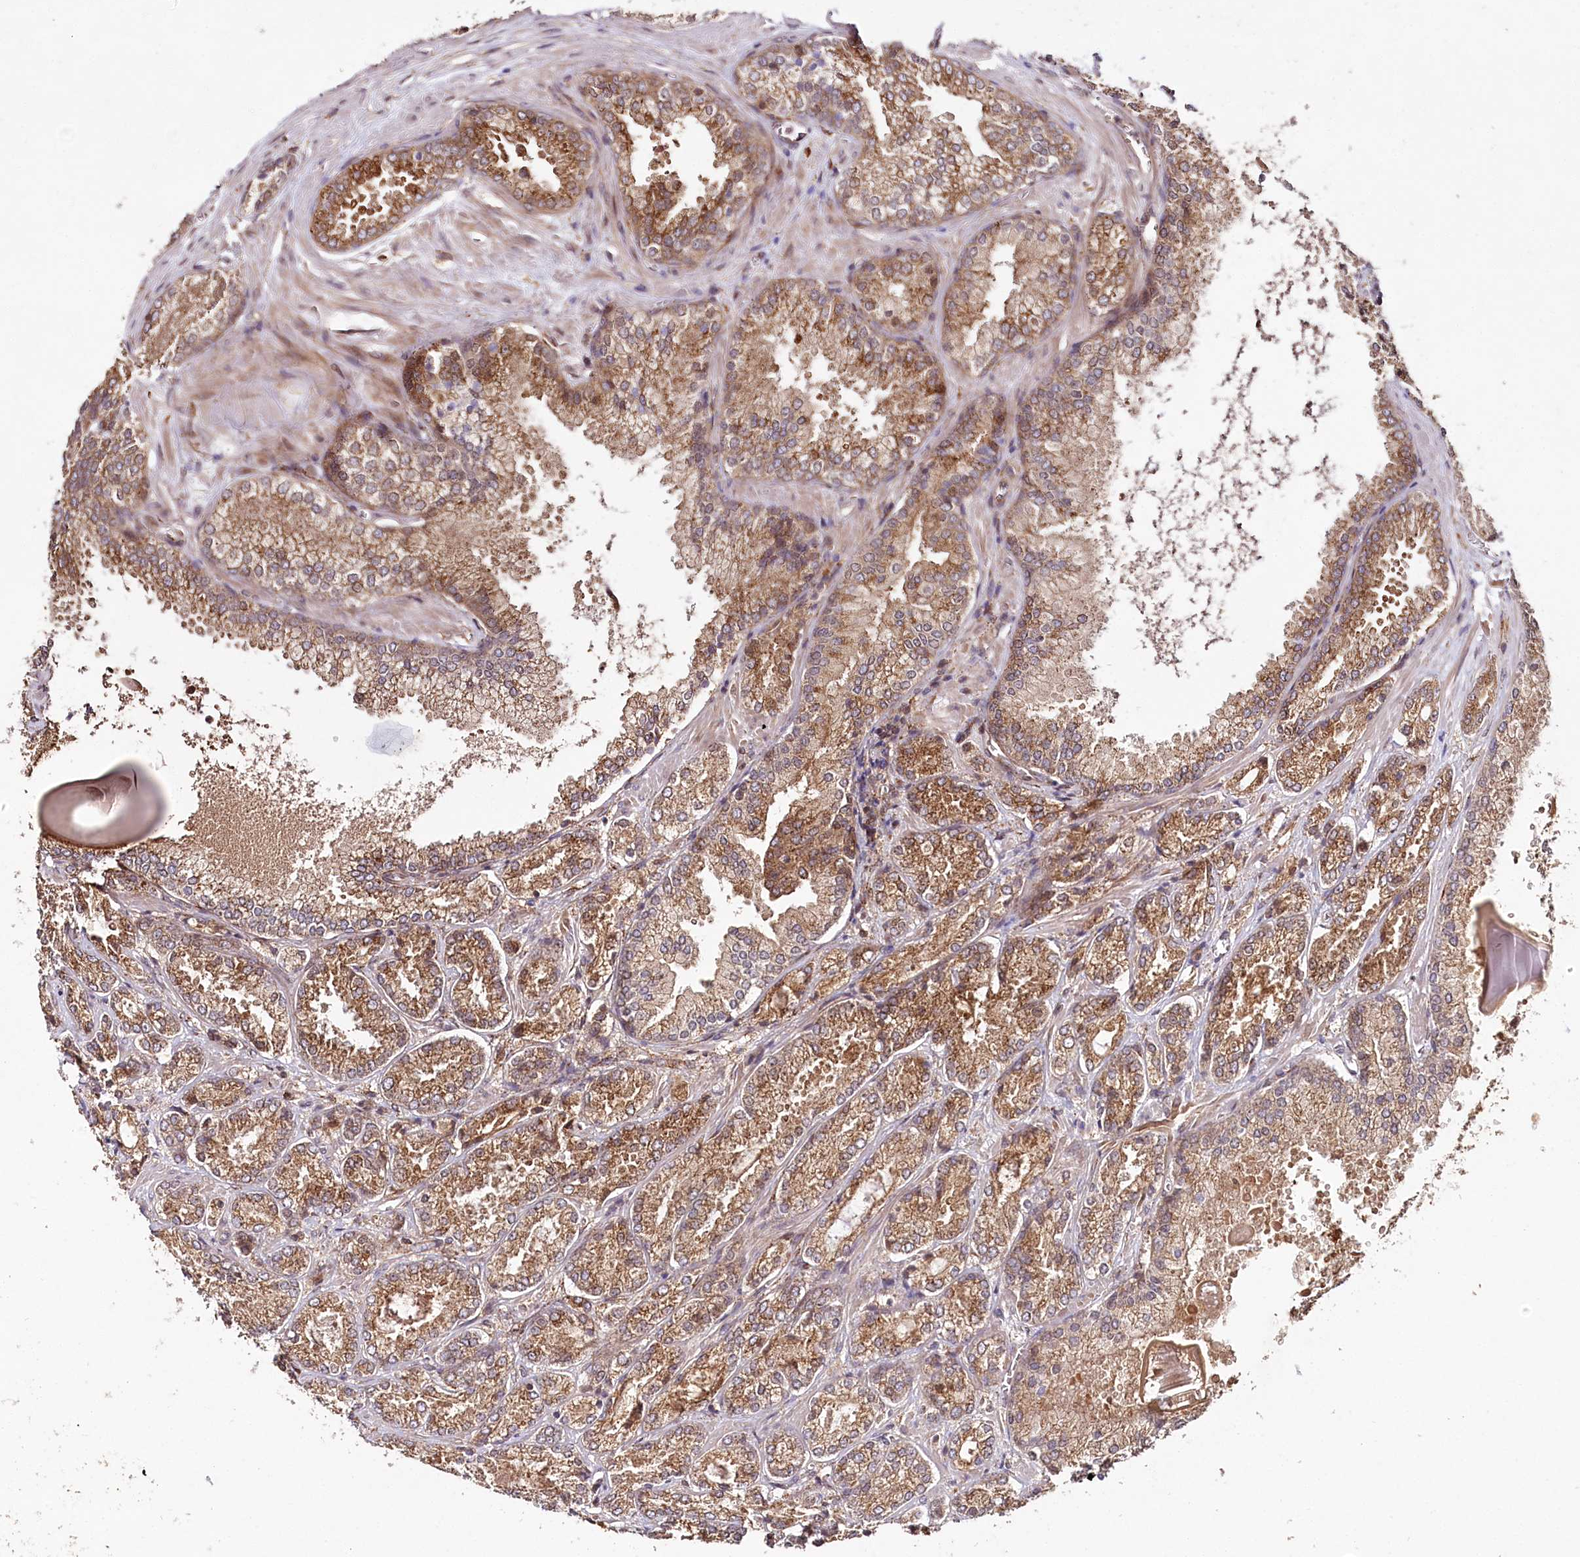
{"staining": {"intensity": "moderate", "quantity": ">75%", "location": "cytoplasmic/membranous"}, "tissue": "prostate cancer", "cell_type": "Tumor cells", "image_type": "cancer", "snomed": [{"axis": "morphology", "description": "Adenocarcinoma, Low grade"}, {"axis": "topography", "description": "Prostate"}], "caption": "Immunohistochemistry (IHC) (DAB) staining of prostate adenocarcinoma (low-grade) exhibits moderate cytoplasmic/membranous protein expression in about >75% of tumor cells.", "gene": "COPG1", "patient": {"sex": "male", "age": 74}}